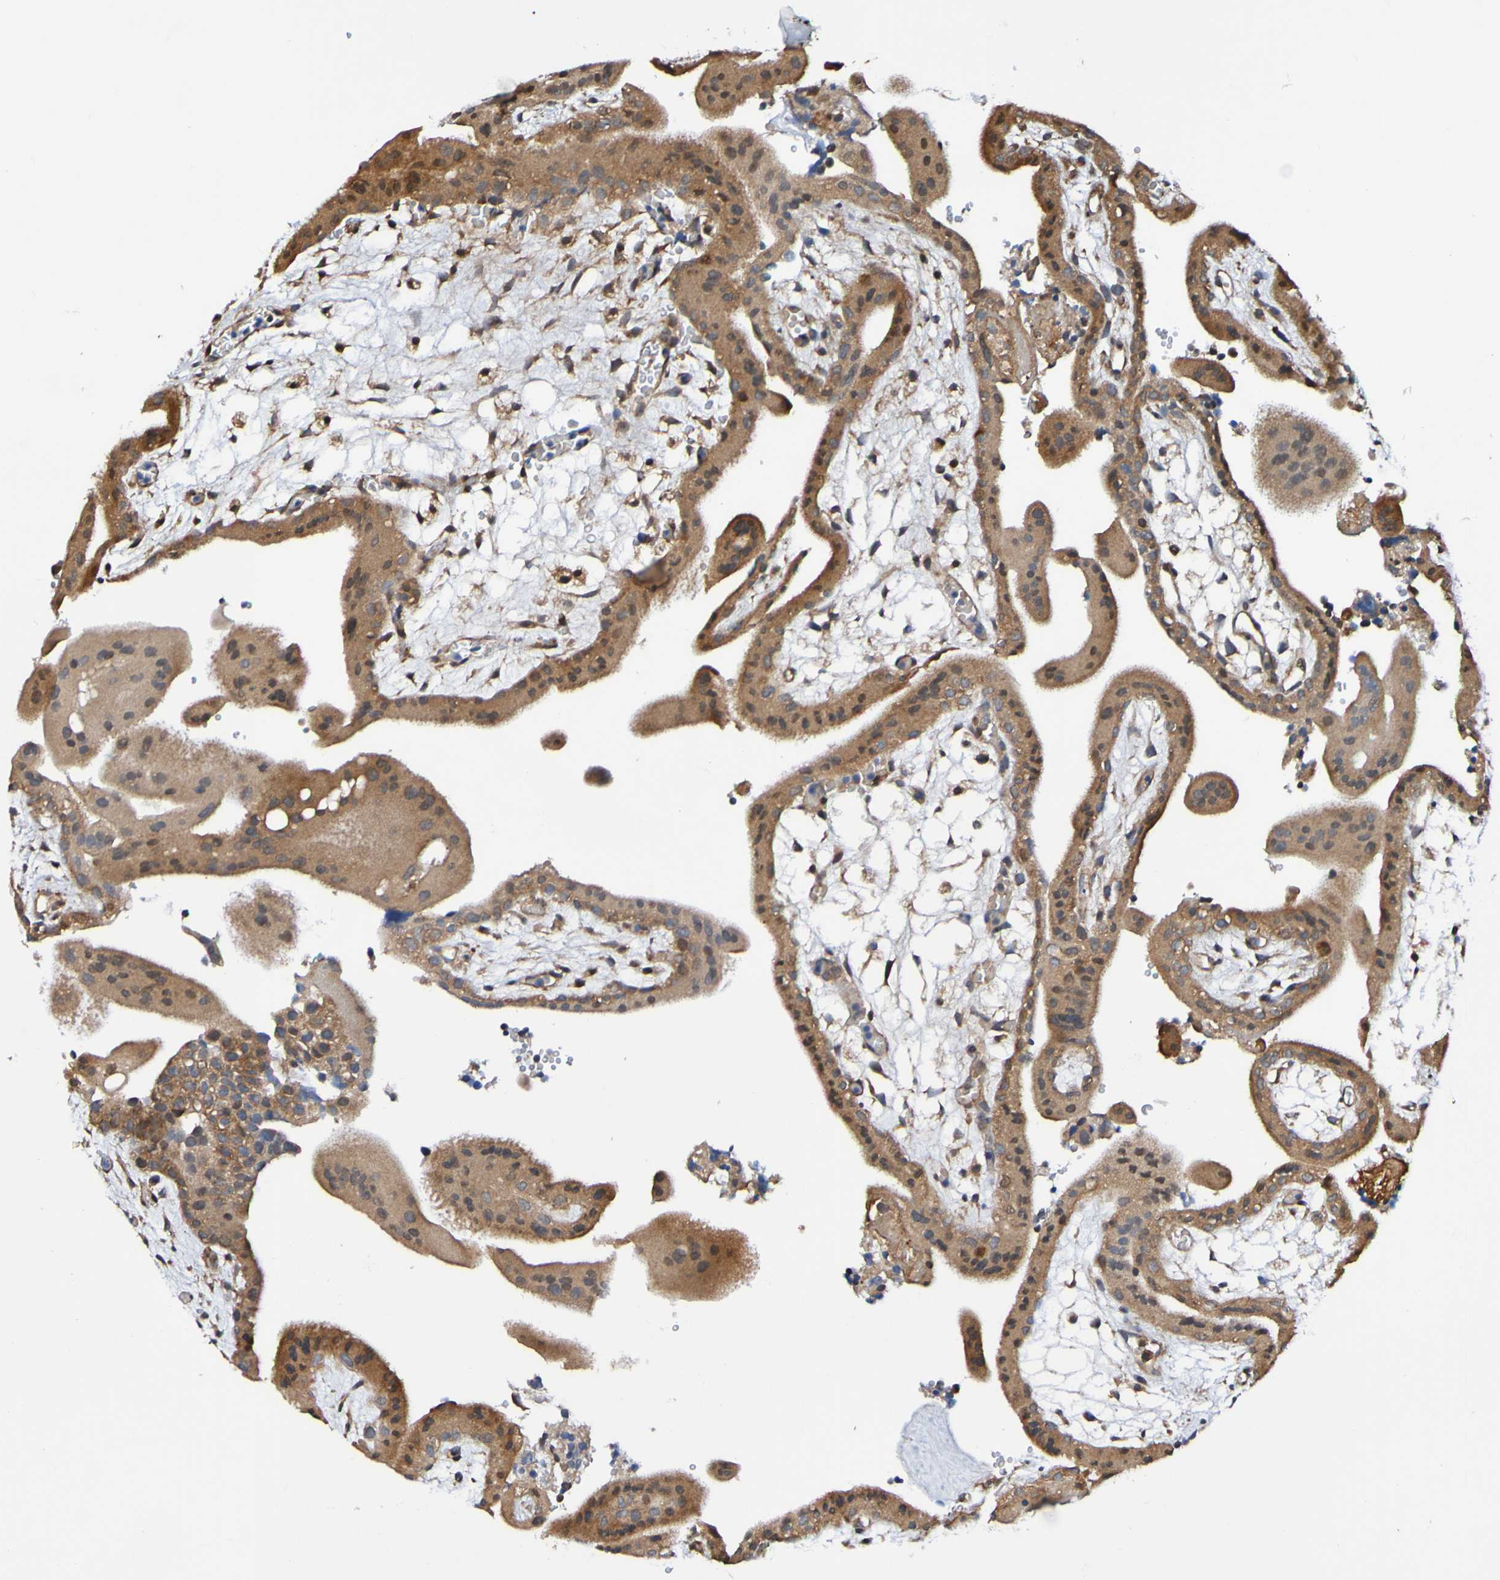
{"staining": {"intensity": "moderate", "quantity": ">75%", "location": "cytoplasmic/membranous"}, "tissue": "placenta", "cell_type": "Decidual cells", "image_type": "normal", "snomed": [{"axis": "morphology", "description": "Normal tissue, NOS"}, {"axis": "topography", "description": "Placenta"}], "caption": "A high-resolution image shows immunohistochemistry staining of benign placenta, which reveals moderate cytoplasmic/membranous positivity in approximately >75% of decidual cells.", "gene": "AXIN1", "patient": {"sex": "female", "age": 18}}